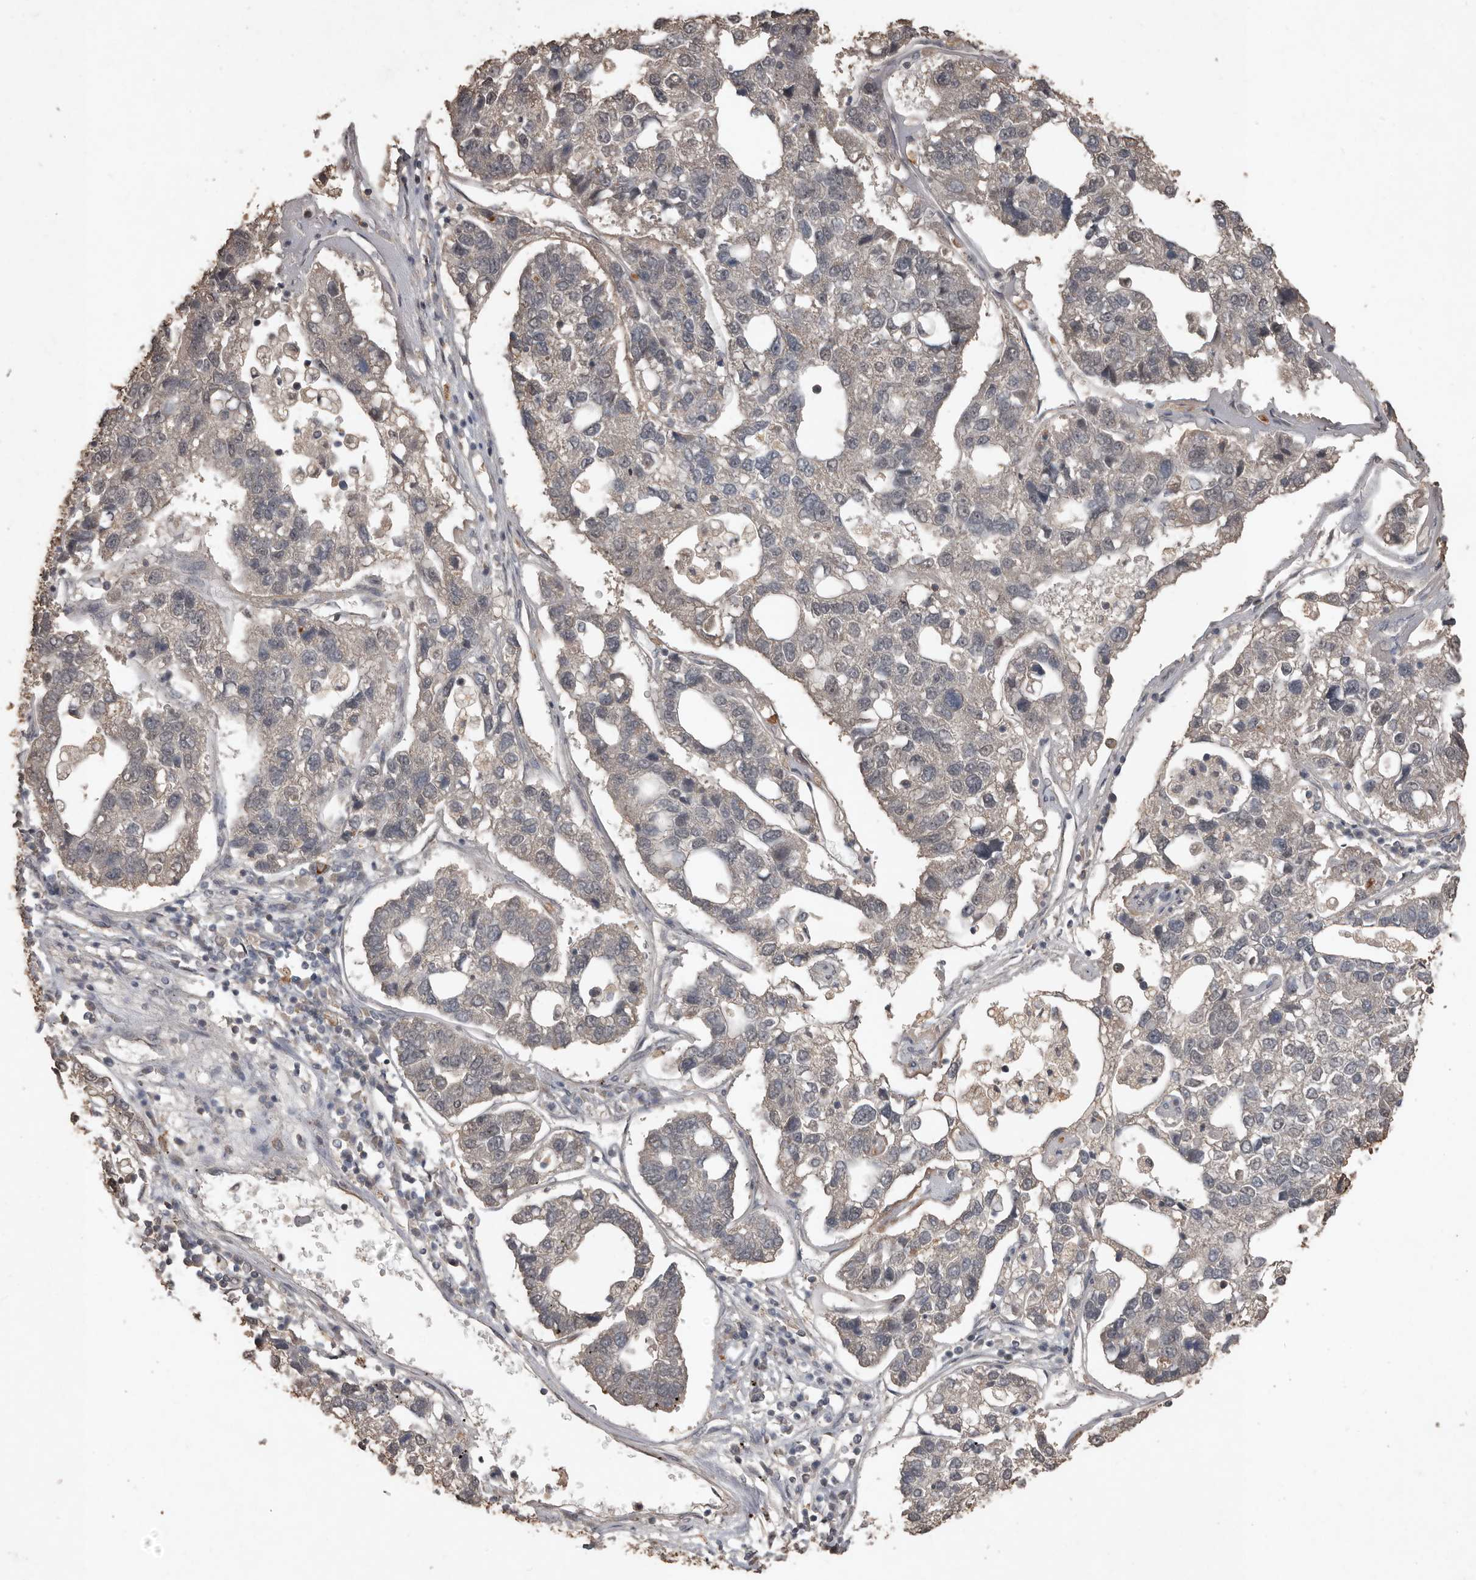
{"staining": {"intensity": "weak", "quantity": "<25%", "location": "cytoplasmic/membranous"}, "tissue": "pancreatic cancer", "cell_type": "Tumor cells", "image_type": "cancer", "snomed": [{"axis": "morphology", "description": "Adenocarcinoma, NOS"}, {"axis": "topography", "description": "Pancreas"}], "caption": "A micrograph of human pancreatic cancer is negative for staining in tumor cells.", "gene": "BAMBI", "patient": {"sex": "female", "age": 61}}